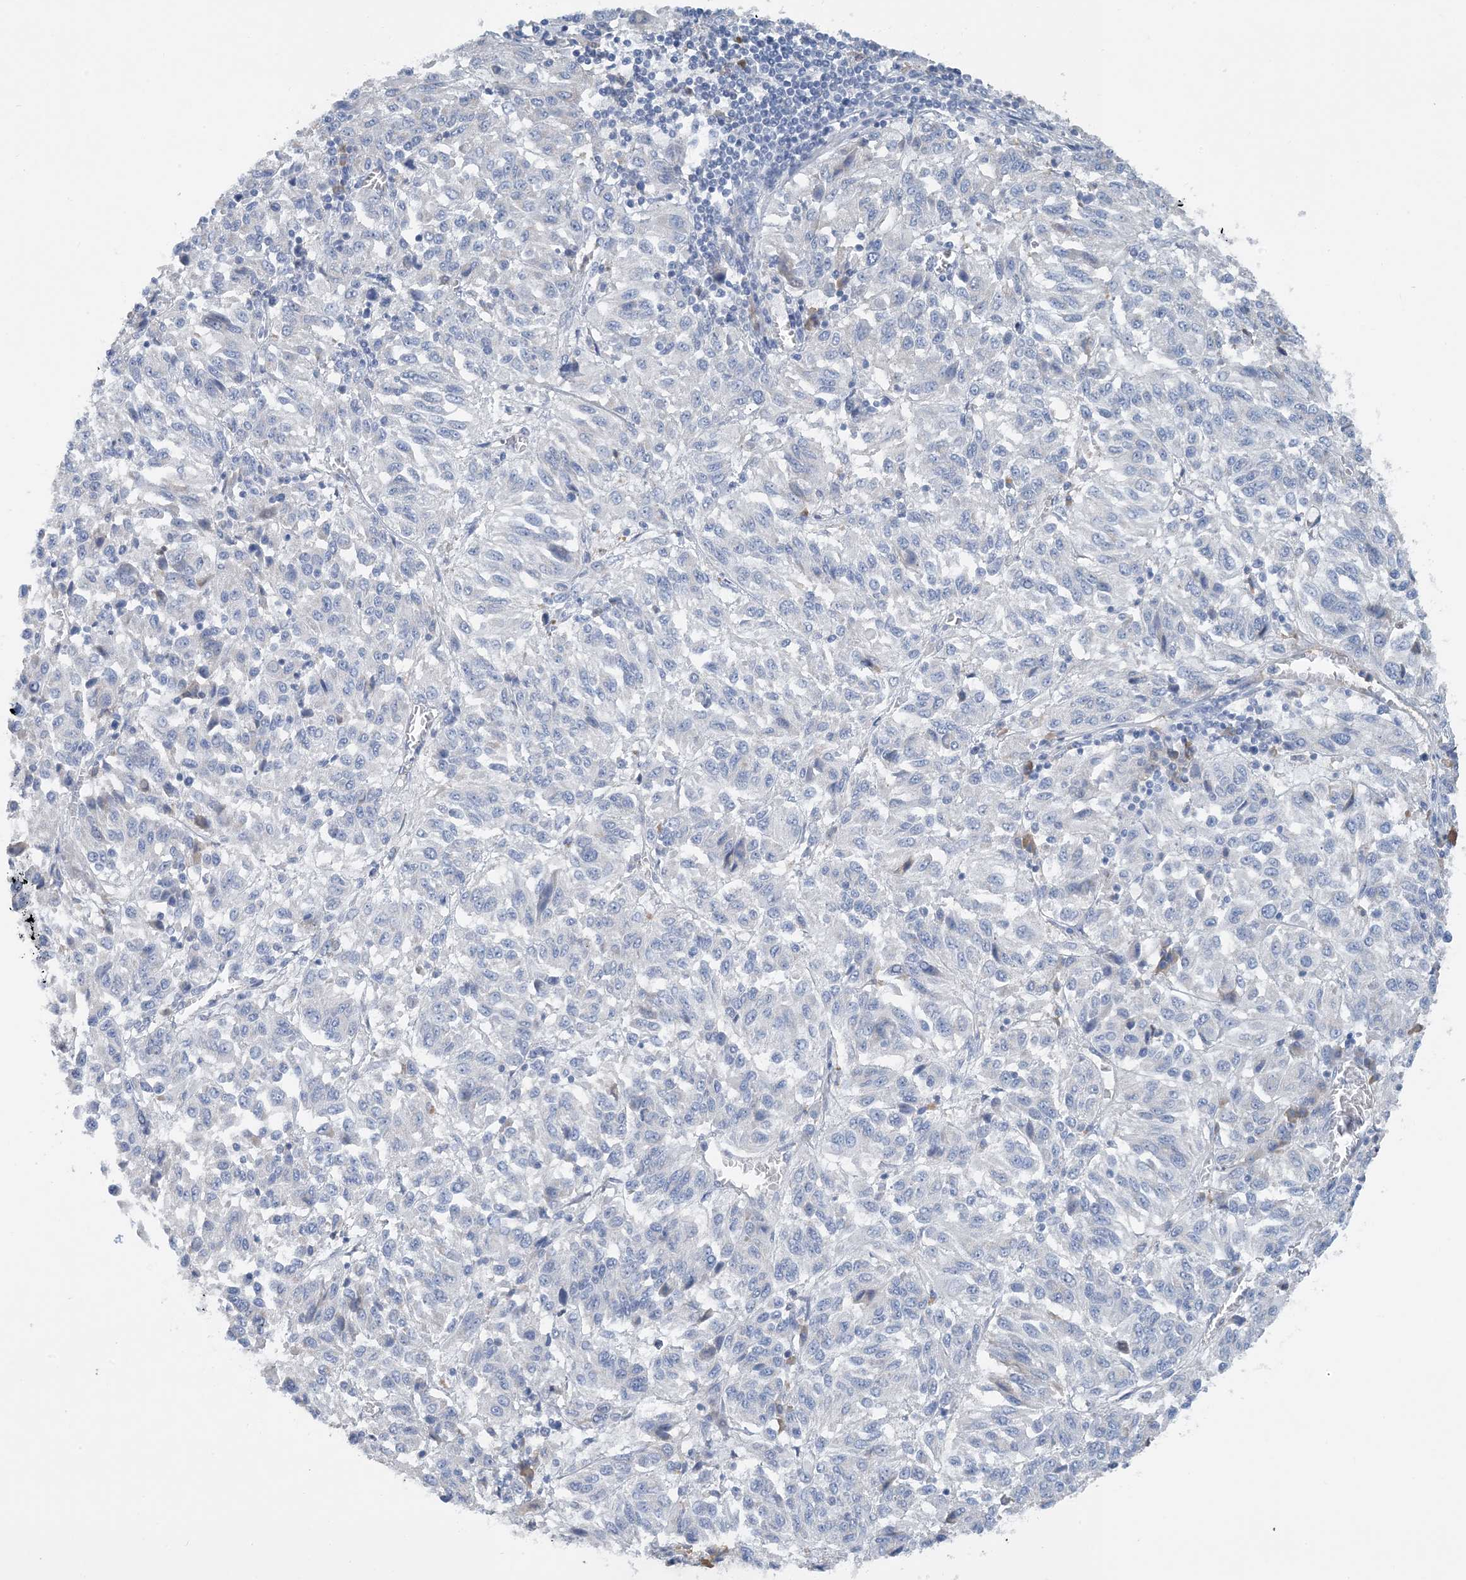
{"staining": {"intensity": "negative", "quantity": "none", "location": "none"}, "tissue": "melanoma", "cell_type": "Tumor cells", "image_type": "cancer", "snomed": [{"axis": "morphology", "description": "Malignant melanoma, Metastatic site"}, {"axis": "topography", "description": "Lung"}], "caption": "This is a photomicrograph of immunohistochemistry staining of melanoma, which shows no expression in tumor cells.", "gene": "CTRL", "patient": {"sex": "male", "age": 64}}